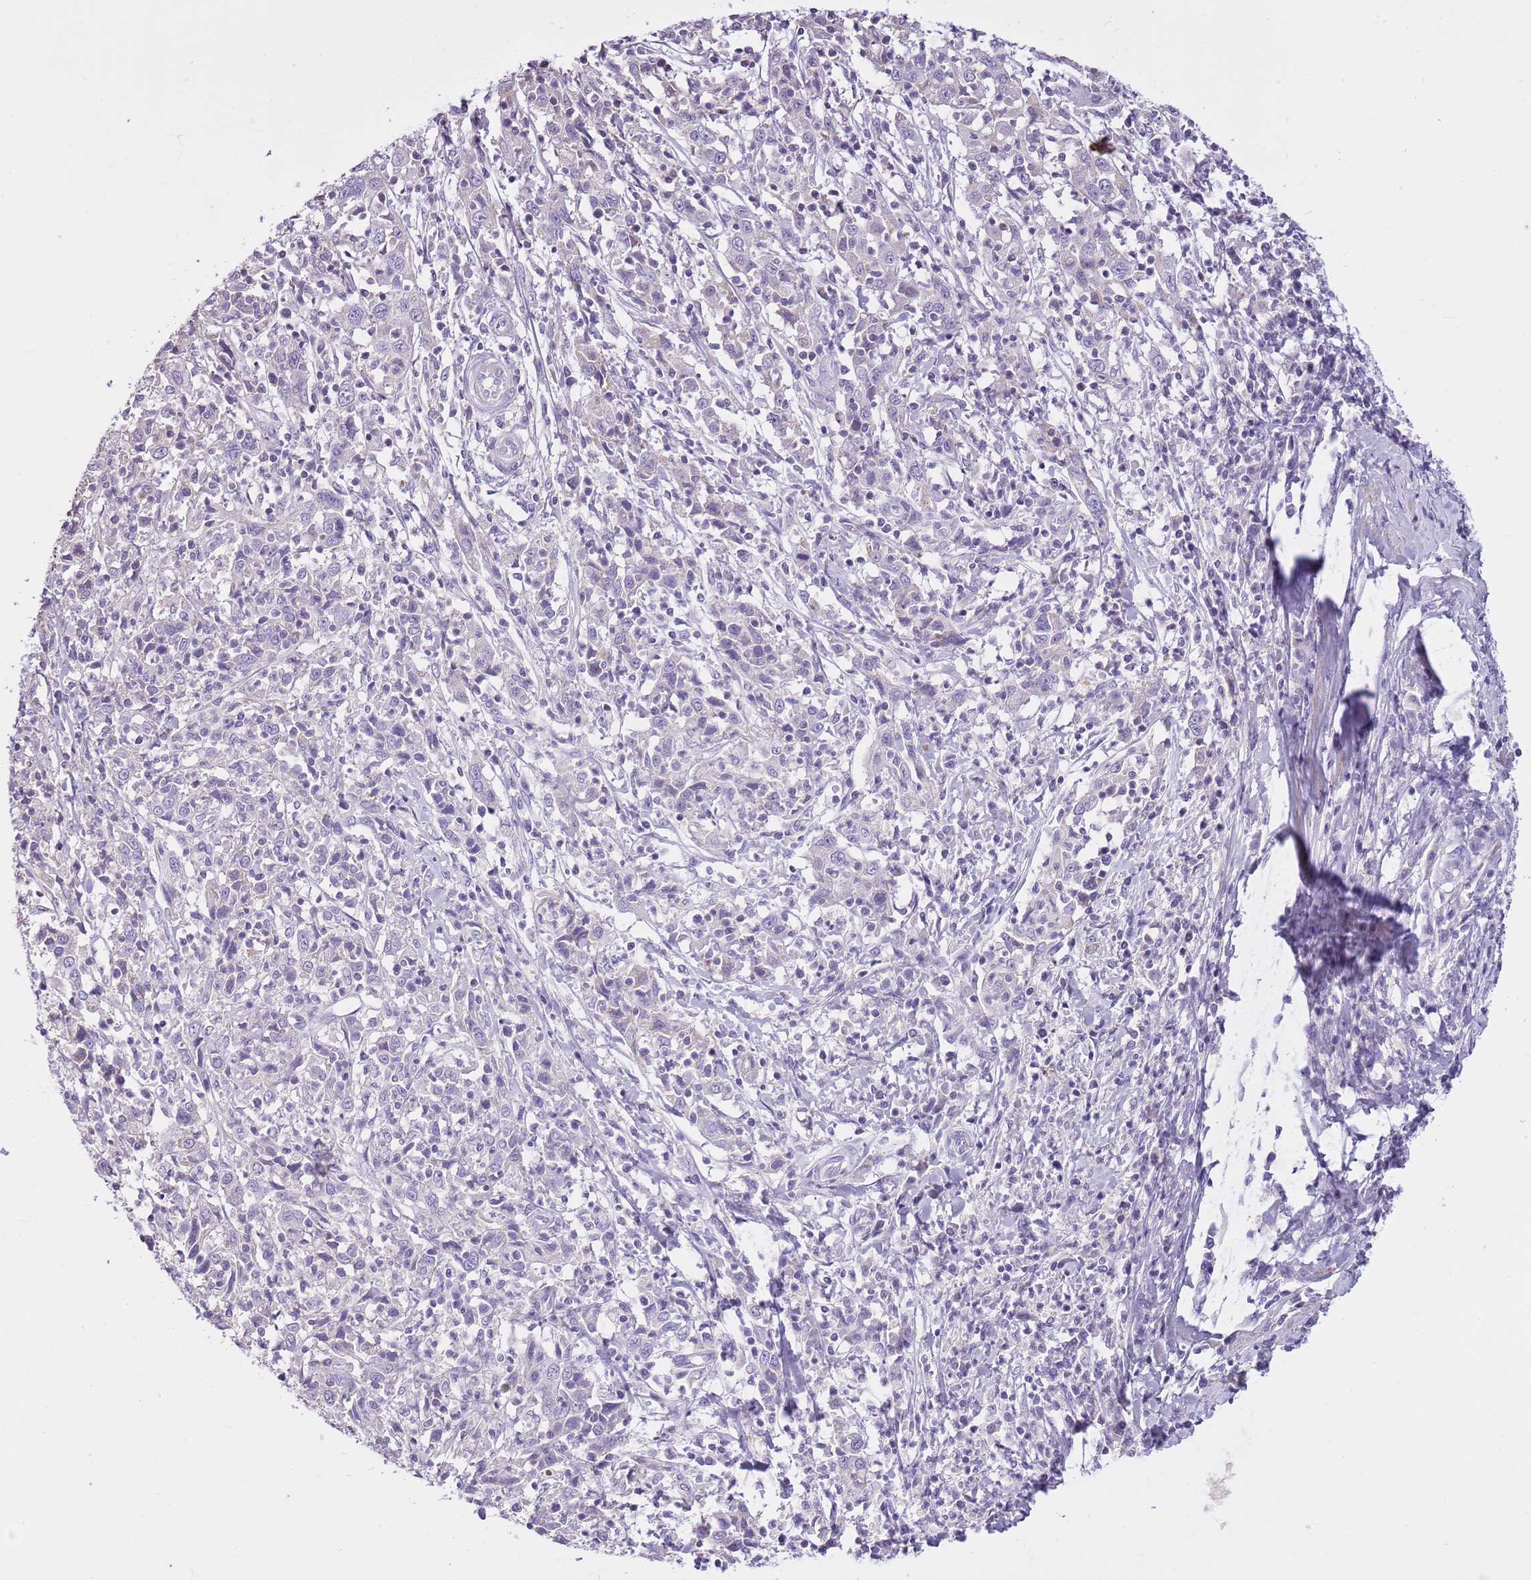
{"staining": {"intensity": "negative", "quantity": "none", "location": "none"}, "tissue": "cervical cancer", "cell_type": "Tumor cells", "image_type": "cancer", "snomed": [{"axis": "morphology", "description": "Squamous cell carcinoma, NOS"}, {"axis": "topography", "description": "Cervix"}], "caption": "Photomicrograph shows no protein expression in tumor cells of squamous cell carcinoma (cervical) tissue.", "gene": "CNPPD1", "patient": {"sex": "female", "age": 46}}